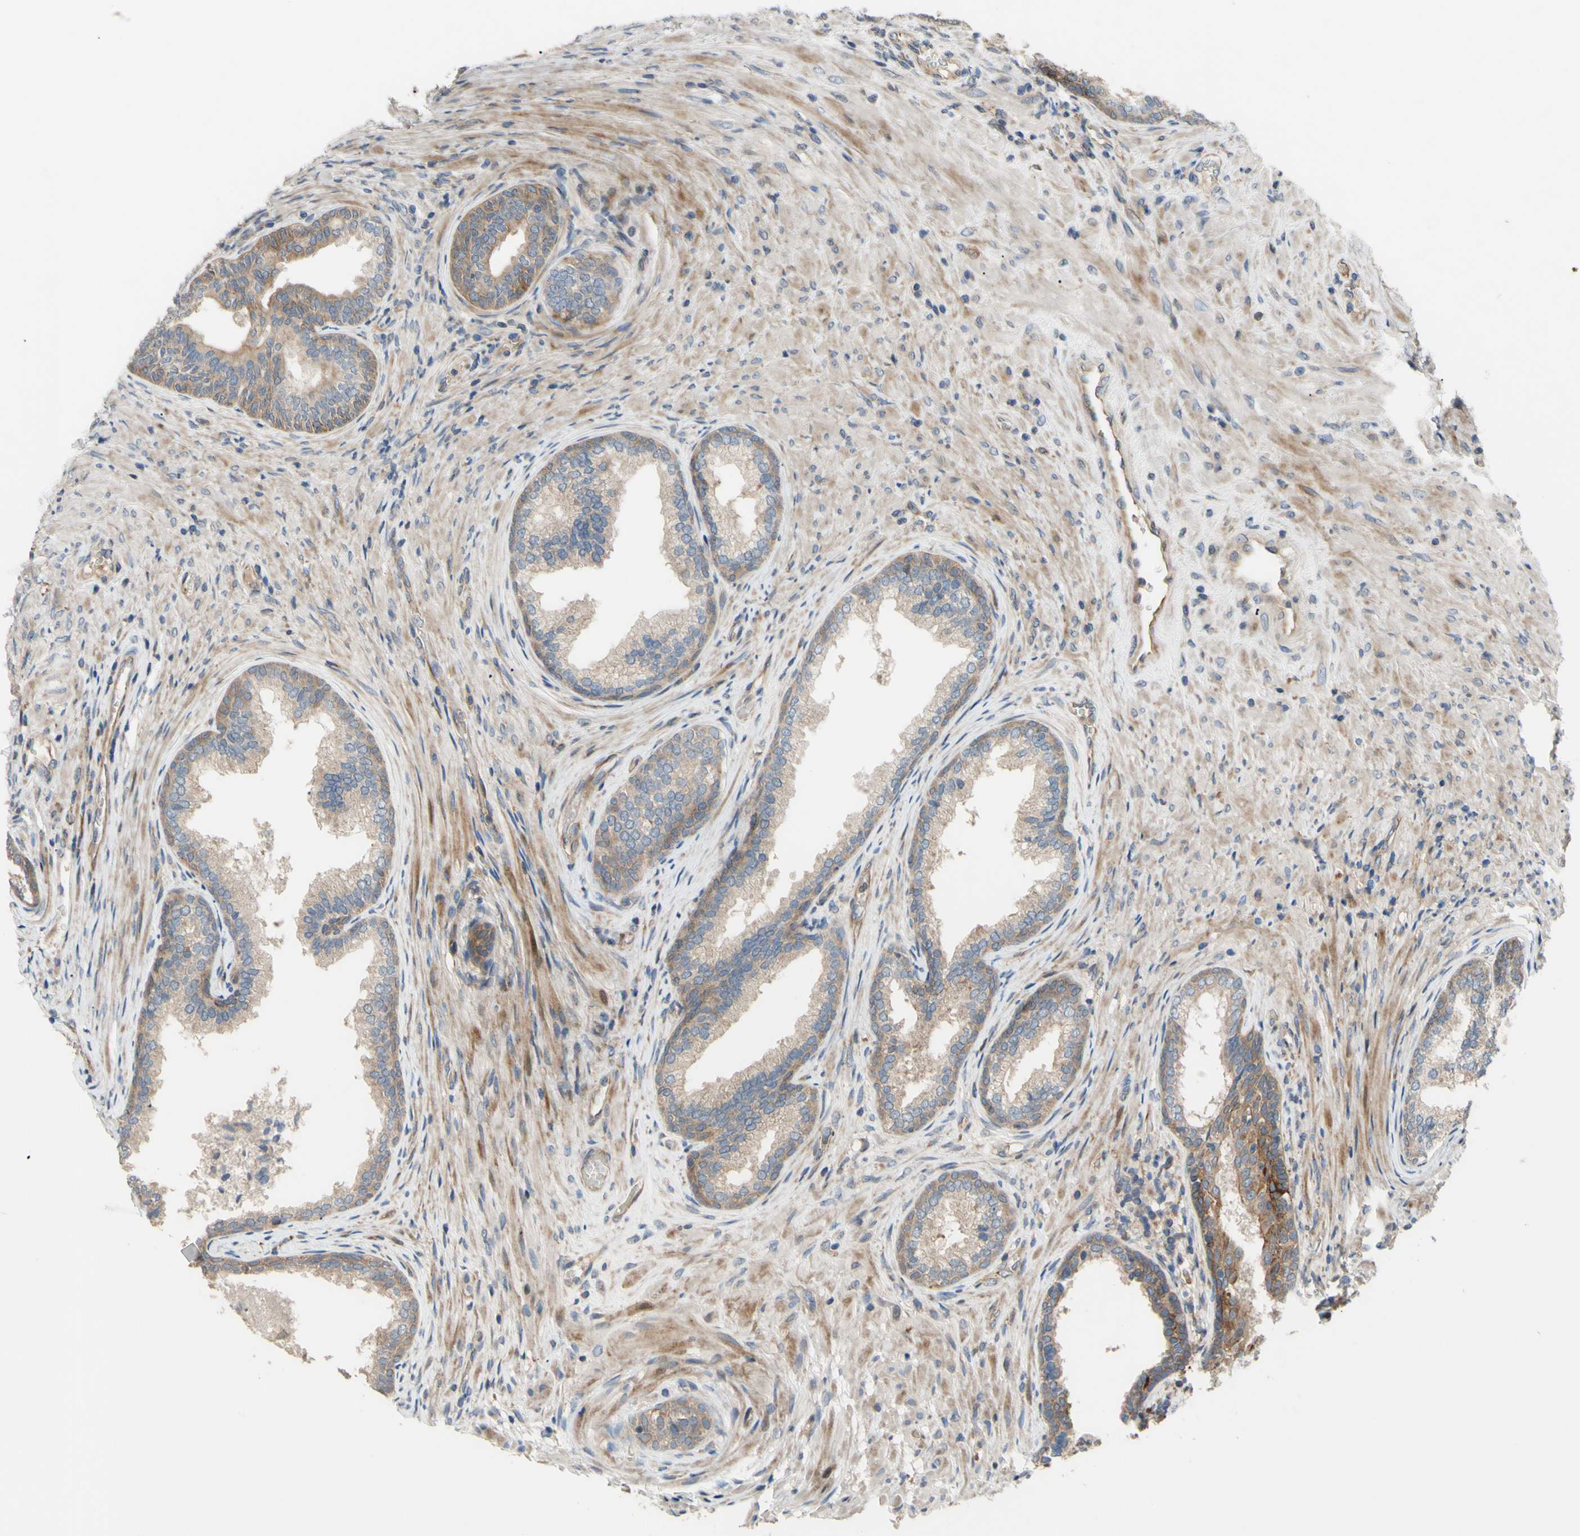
{"staining": {"intensity": "weak", "quantity": ">75%", "location": "cytoplasmic/membranous"}, "tissue": "prostate", "cell_type": "Glandular cells", "image_type": "normal", "snomed": [{"axis": "morphology", "description": "Normal tissue, NOS"}, {"axis": "topography", "description": "Prostate"}], "caption": "DAB immunohistochemical staining of unremarkable human prostate displays weak cytoplasmic/membranous protein staining in approximately >75% of glandular cells. Nuclei are stained in blue.", "gene": "SPTLC1", "patient": {"sex": "male", "age": 76}}